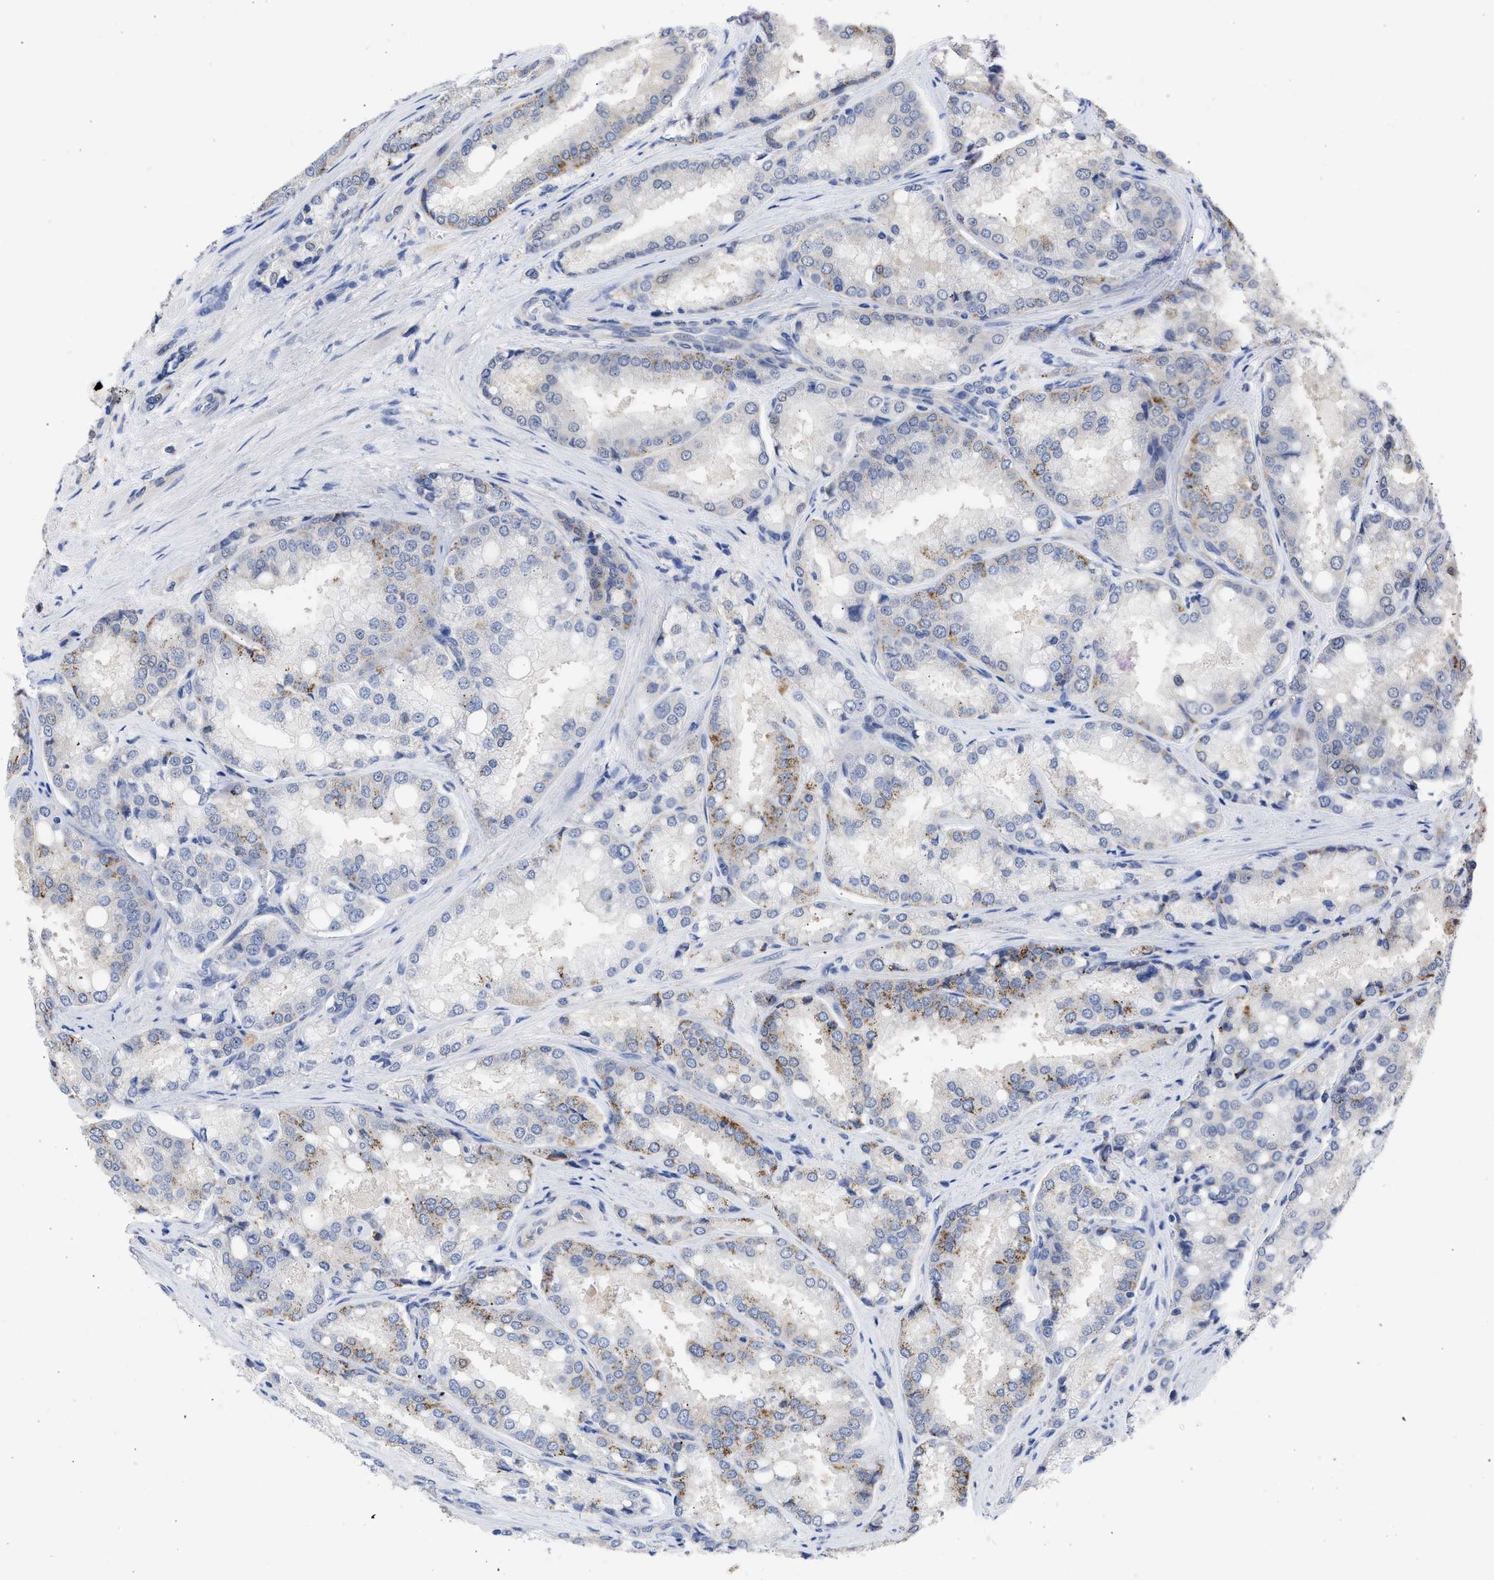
{"staining": {"intensity": "moderate", "quantity": "<25%", "location": "cytoplasmic/membranous"}, "tissue": "prostate cancer", "cell_type": "Tumor cells", "image_type": "cancer", "snomed": [{"axis": "morphology", "description": "Adenocarcinoma, High grade"}, {"axis": "topography", "description": "Prostate"}], "caption": "Adenocarcinoma (high-grade) (prostate) stained for a protein (brown) displays moderate cytoplasmic/membranous positive positivity in about <25% of tumor cells.", "gene": "THRA", "patient": {"sex": "male", "age": 50}}